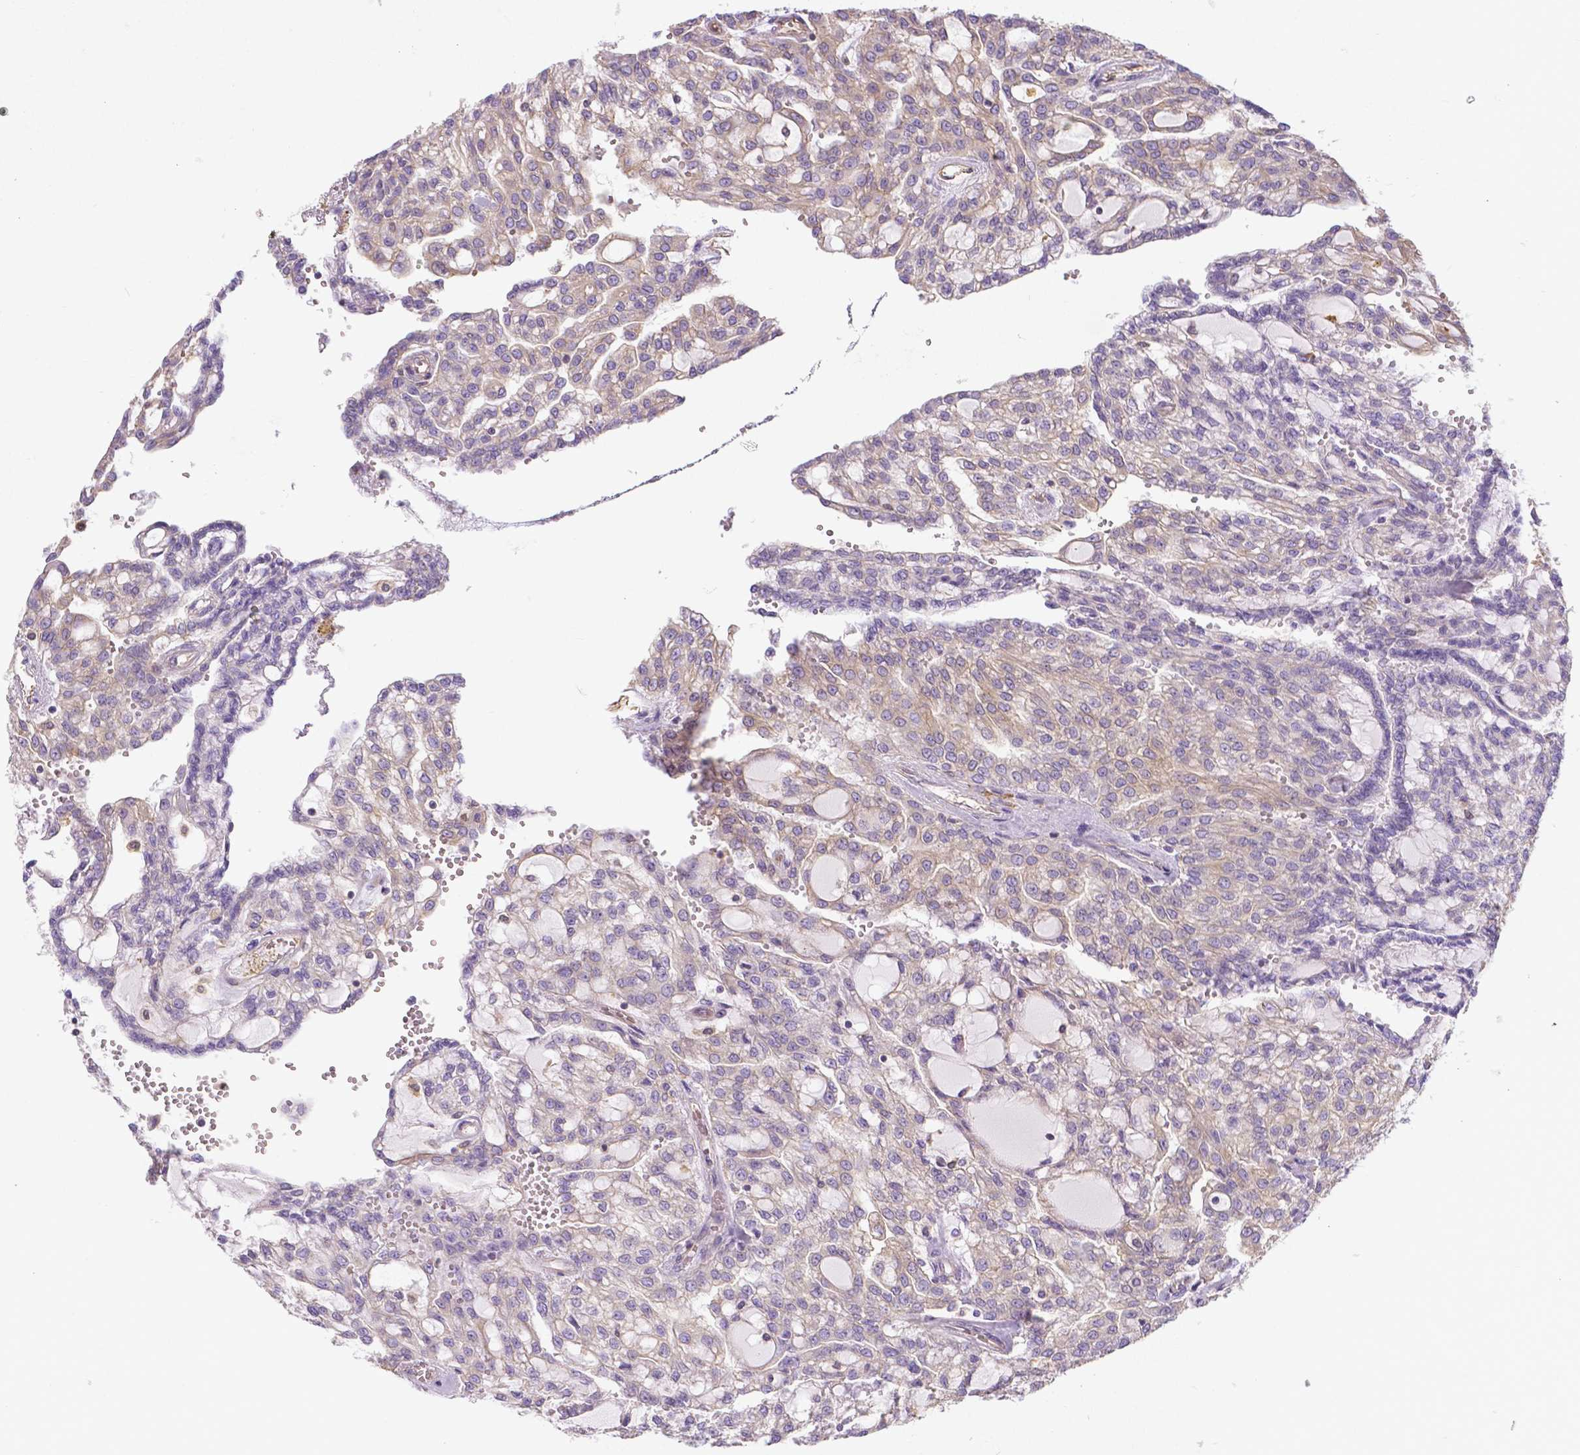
{"staining": {"intensity": "negative", "quantity": "none", "location": "none"}, "tissue": "renal cancer", "cell_type": "Tumor cells", "image_type": "cancer", "snomed": [{"axis": "morphology", "description": "Adenocarcinoma, NOS"}, {"axis": "topography", "description": "Kidney"}], "caption": "This histopathology image is of adenocarcinoma (renal) stained with immunohistochemistry (IHC) to label a protein in brown with the nuclei are counter-stained blue. There is no staining in tumor cells.", "gene": "CRMP1", "patient": {"sex": "male", "age": 63}}